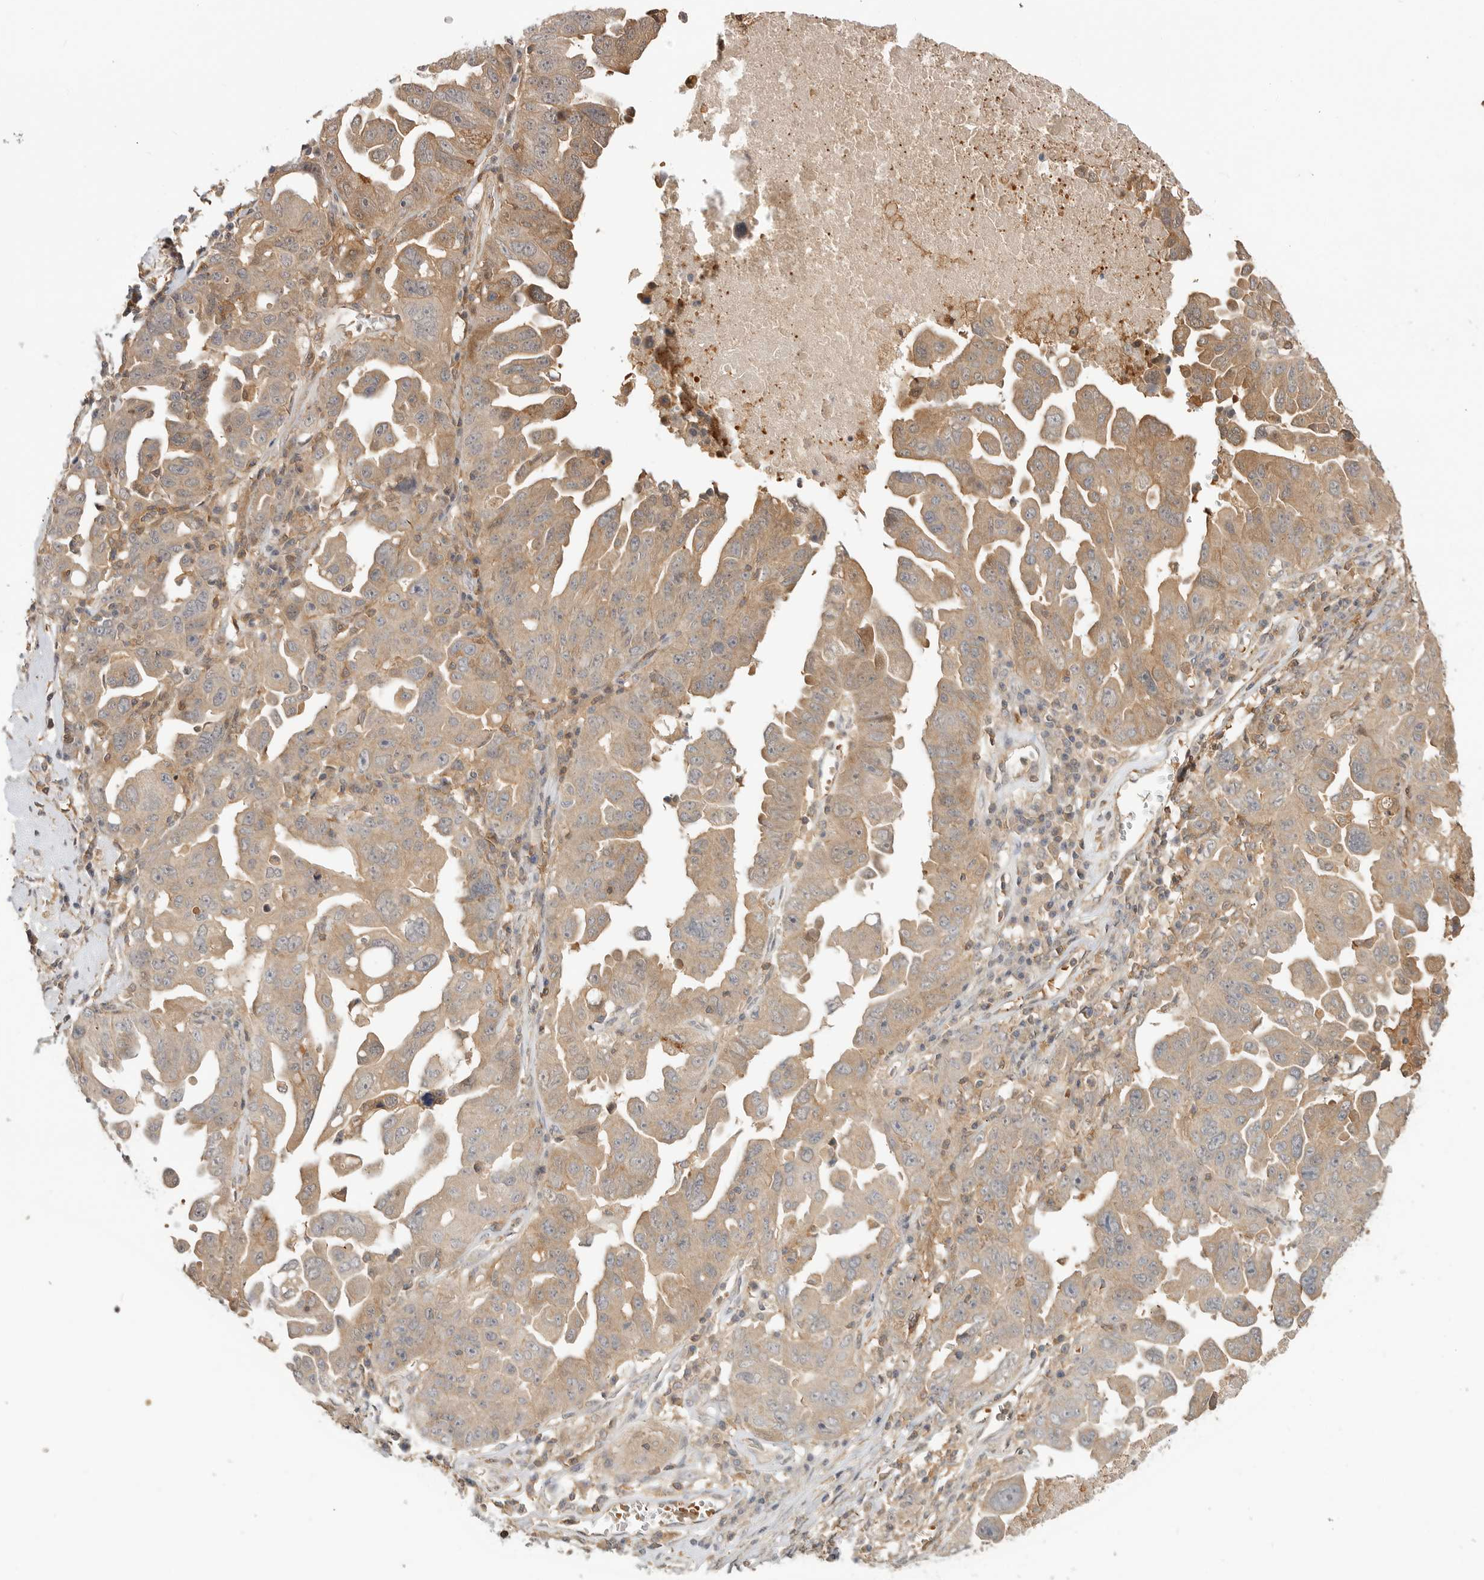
{"staining": {"intensity": "moderate", "quantity": "25%-75%", "location": "cytoplasmic/membranous"}, "tissue": "ovarian cancer", "cell_type": "Tumor cells", "image_type": "cancer", "snomed": [{"axis": "morphology", "description": "Carcinoma, endometroid"}, {"axis": "topography", "description": "Ovary"}], "caption": "Immunohistochemical staining of human ovarian cancer (endometroid carcinoma) exhibits medium levels of moderate cytoplasmic/membranous protein positivity in approximately 25%-75% of tumor cells.", "gene": "CLDN12", "patient": {"sex": "female", "age": 62}}